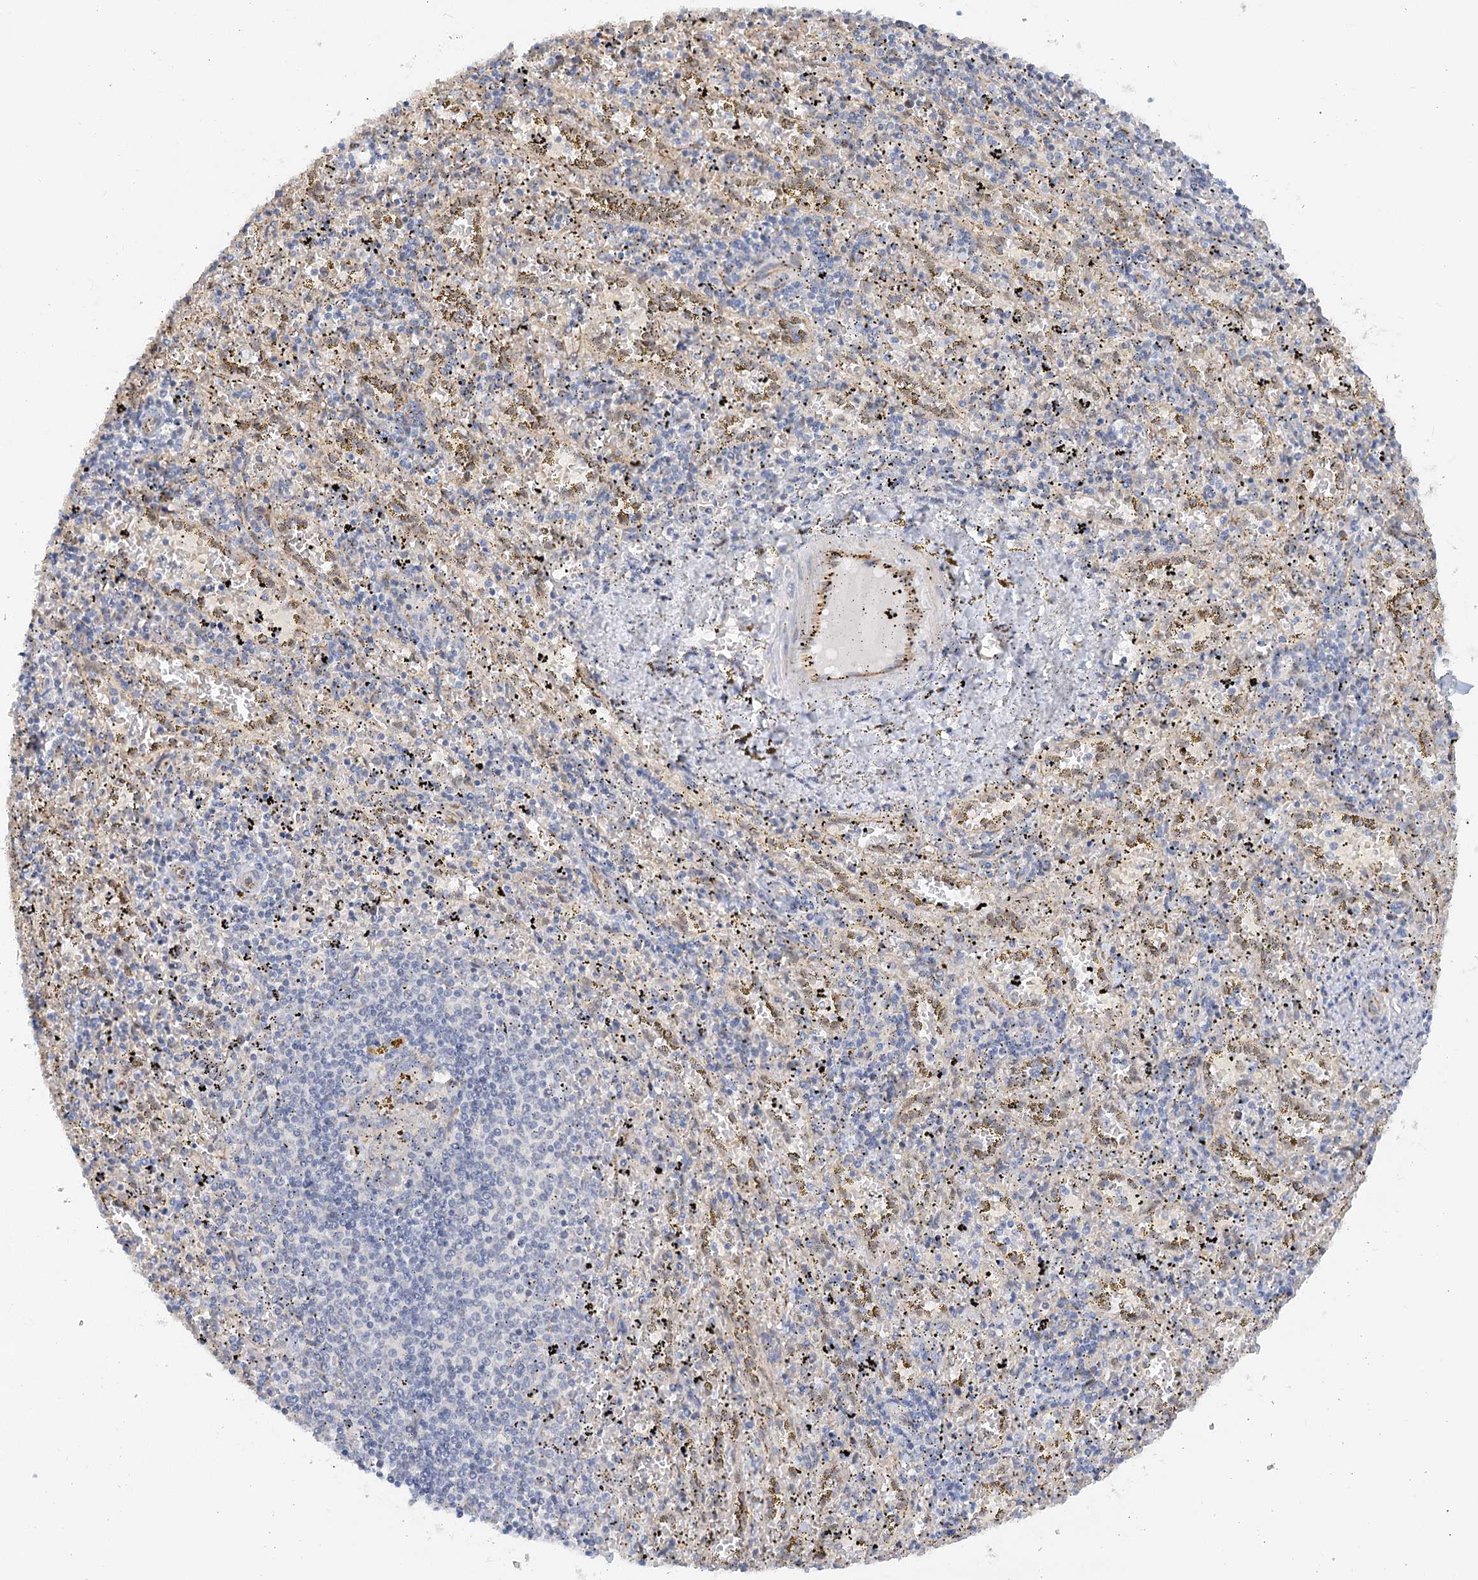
{"staining": {"intensity": "negative", "quantity": "none", "location": "none"}, "tissue": "spleen", "cell_type": "Cells in red pulp", "image_type": "normal", "snomed": [{"axis": "morphology", "description": "Normal tissue, NOS"}, {"axis": "topography", "description": "Spleen"}], "caption": "The immunohistochemistry (IHC) histopathology image has no significant expression in cells in red pulp of spleen.", "gene": "NELL2", "patient": {"sex": "male", "age": 11}}